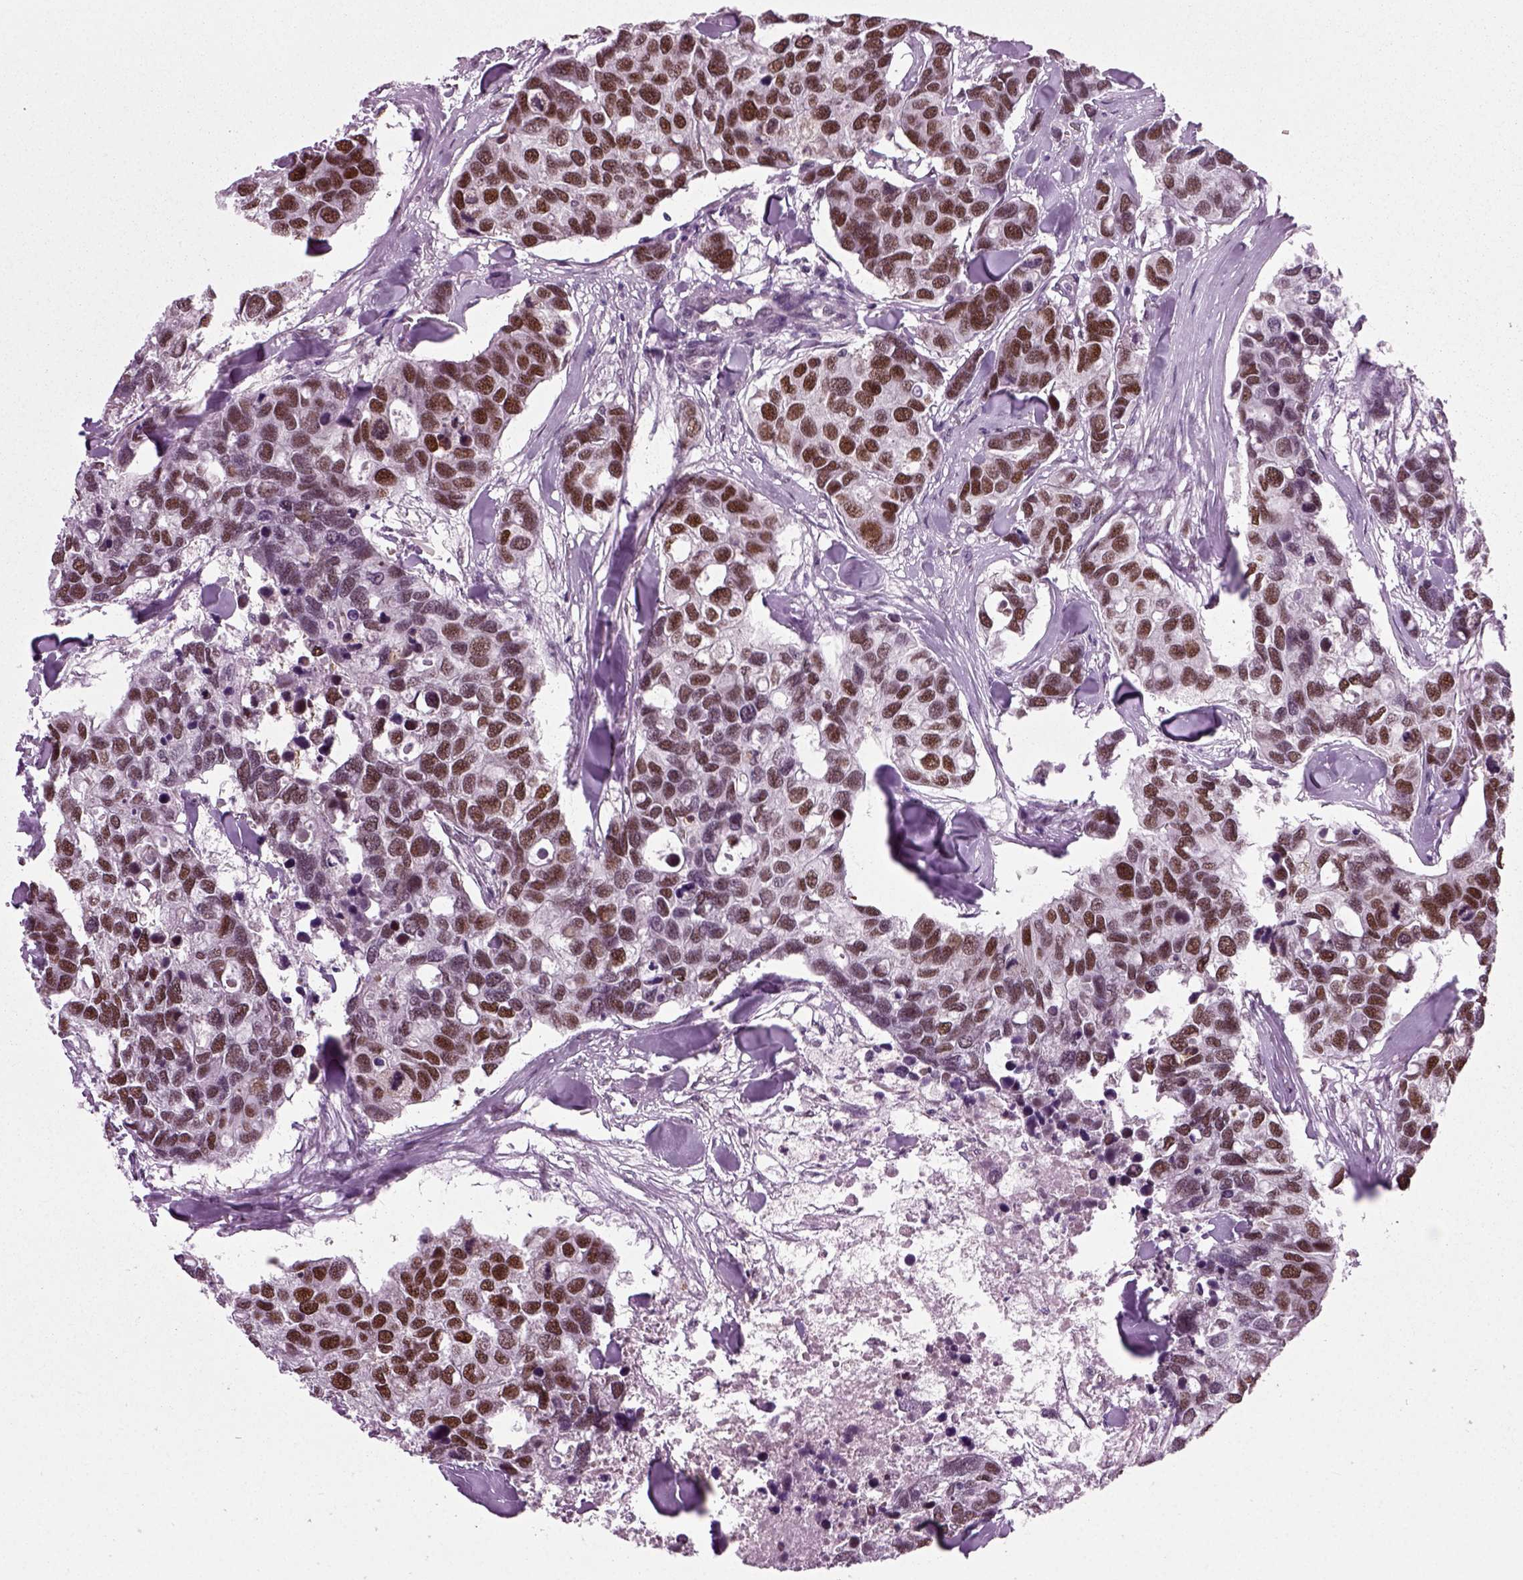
{"staining": {"intensity": "strong", "quantity": ">75%", "location": "nuclear"}, "tissue": "breast cancer", "cell_type": "Tumor cells", "image_type": "cancer", "snomed": [{"axis": "morphology", "description": "Duct carcinoma"}, {"axis": "topography", "description": "Breast"}], "caption": "Breast intraductal carcinoma stained with a protein marker reveals strong staining in tumor cells.", "gene": "RCOR3", "patient": {"sex": "female", "age": 83}}